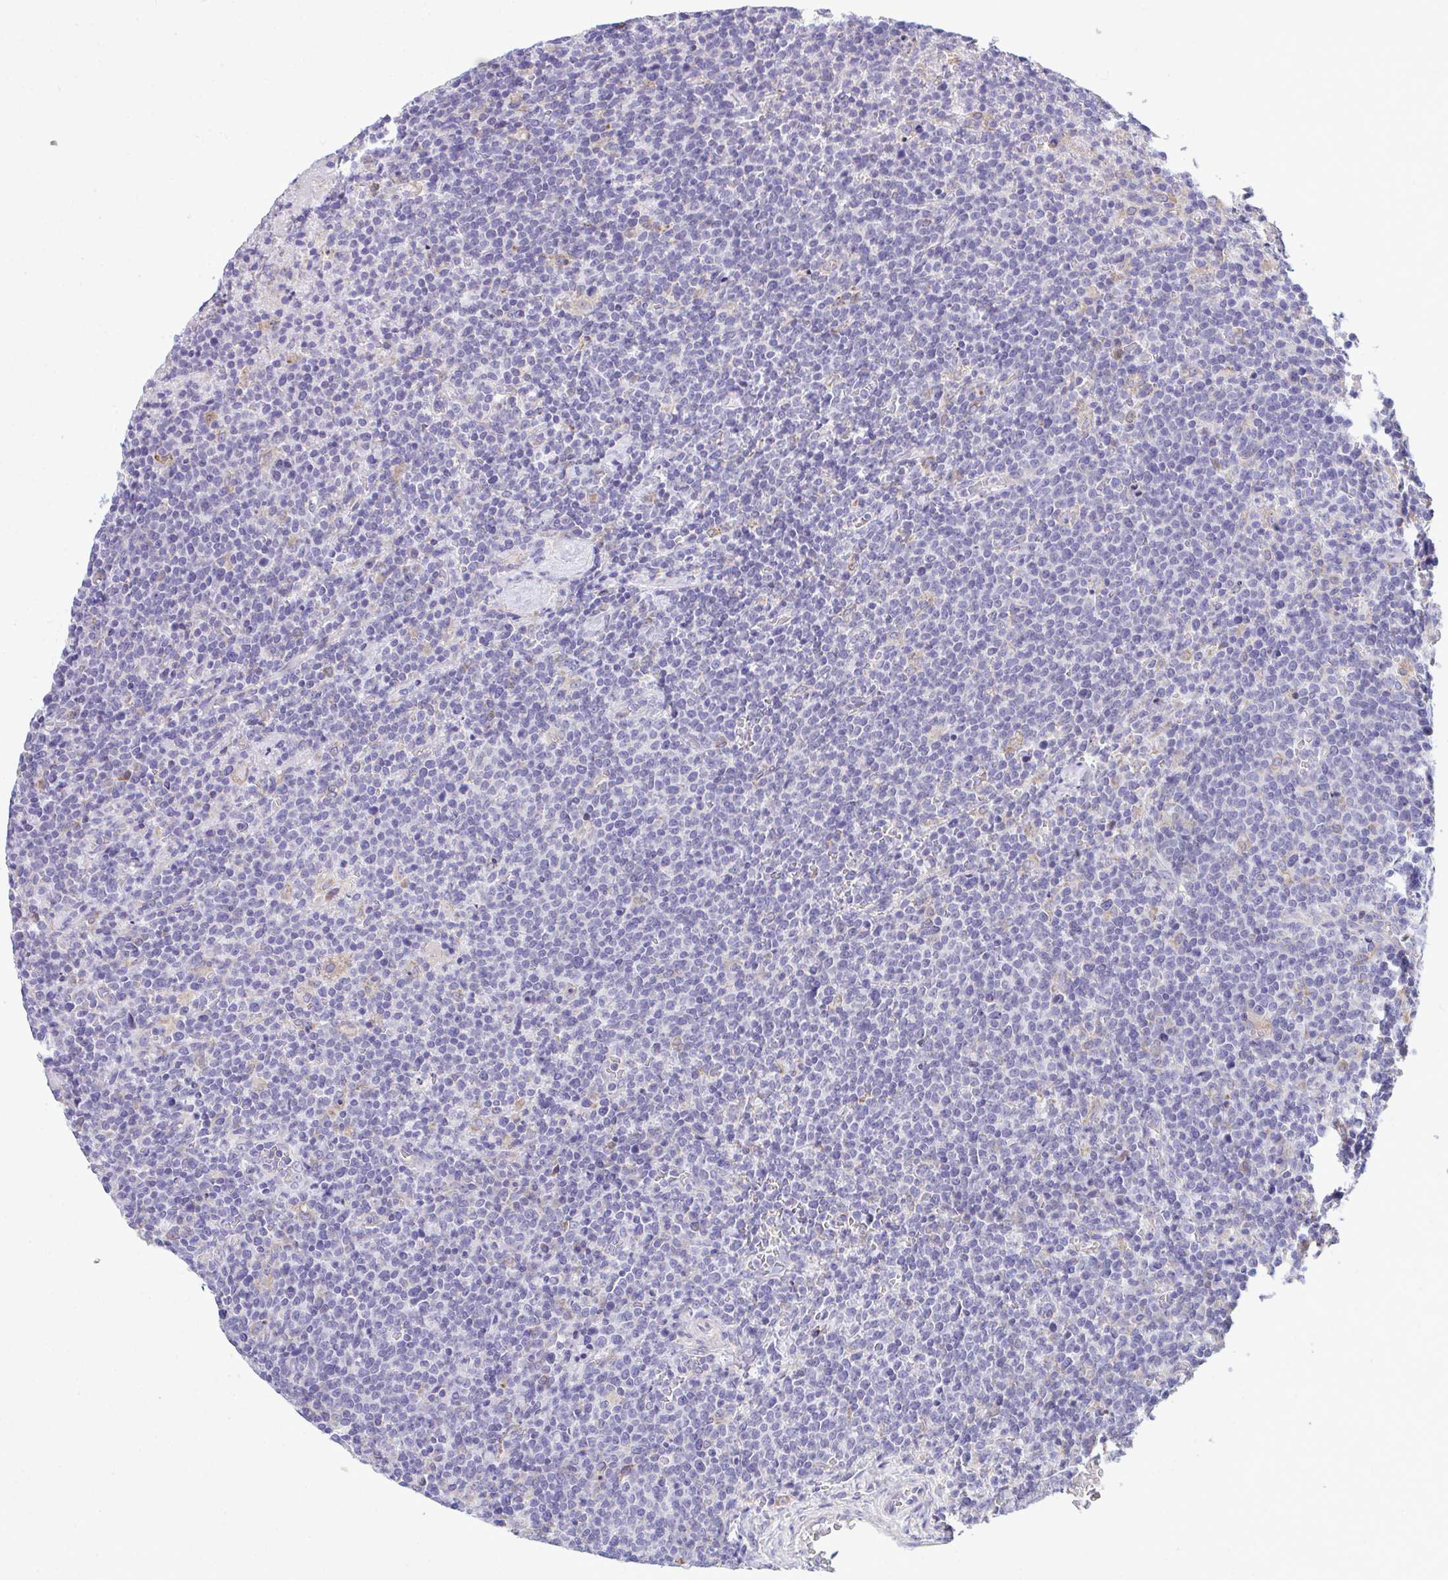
{"staining": {"intensity": "negative", "quantity": "none", "location": "none"}, "tissue": "lymphoma", "cell_type": "Tumor cells", "image_type": "cancer", "snomed": [{"axis": "morphology", "description": "Malignant lymphoma, non-Hodgkin's type, High grade"}, {"axis": "topography", "description": "Lymph node"}], "caption": "Protein analysis of high-grade malignant lymphoma, non-Hodgkin's type demonstrates no significant positivity in tumor cells.", "gene": "PIGK", "patient": {"sex": "male", "age": 61}}